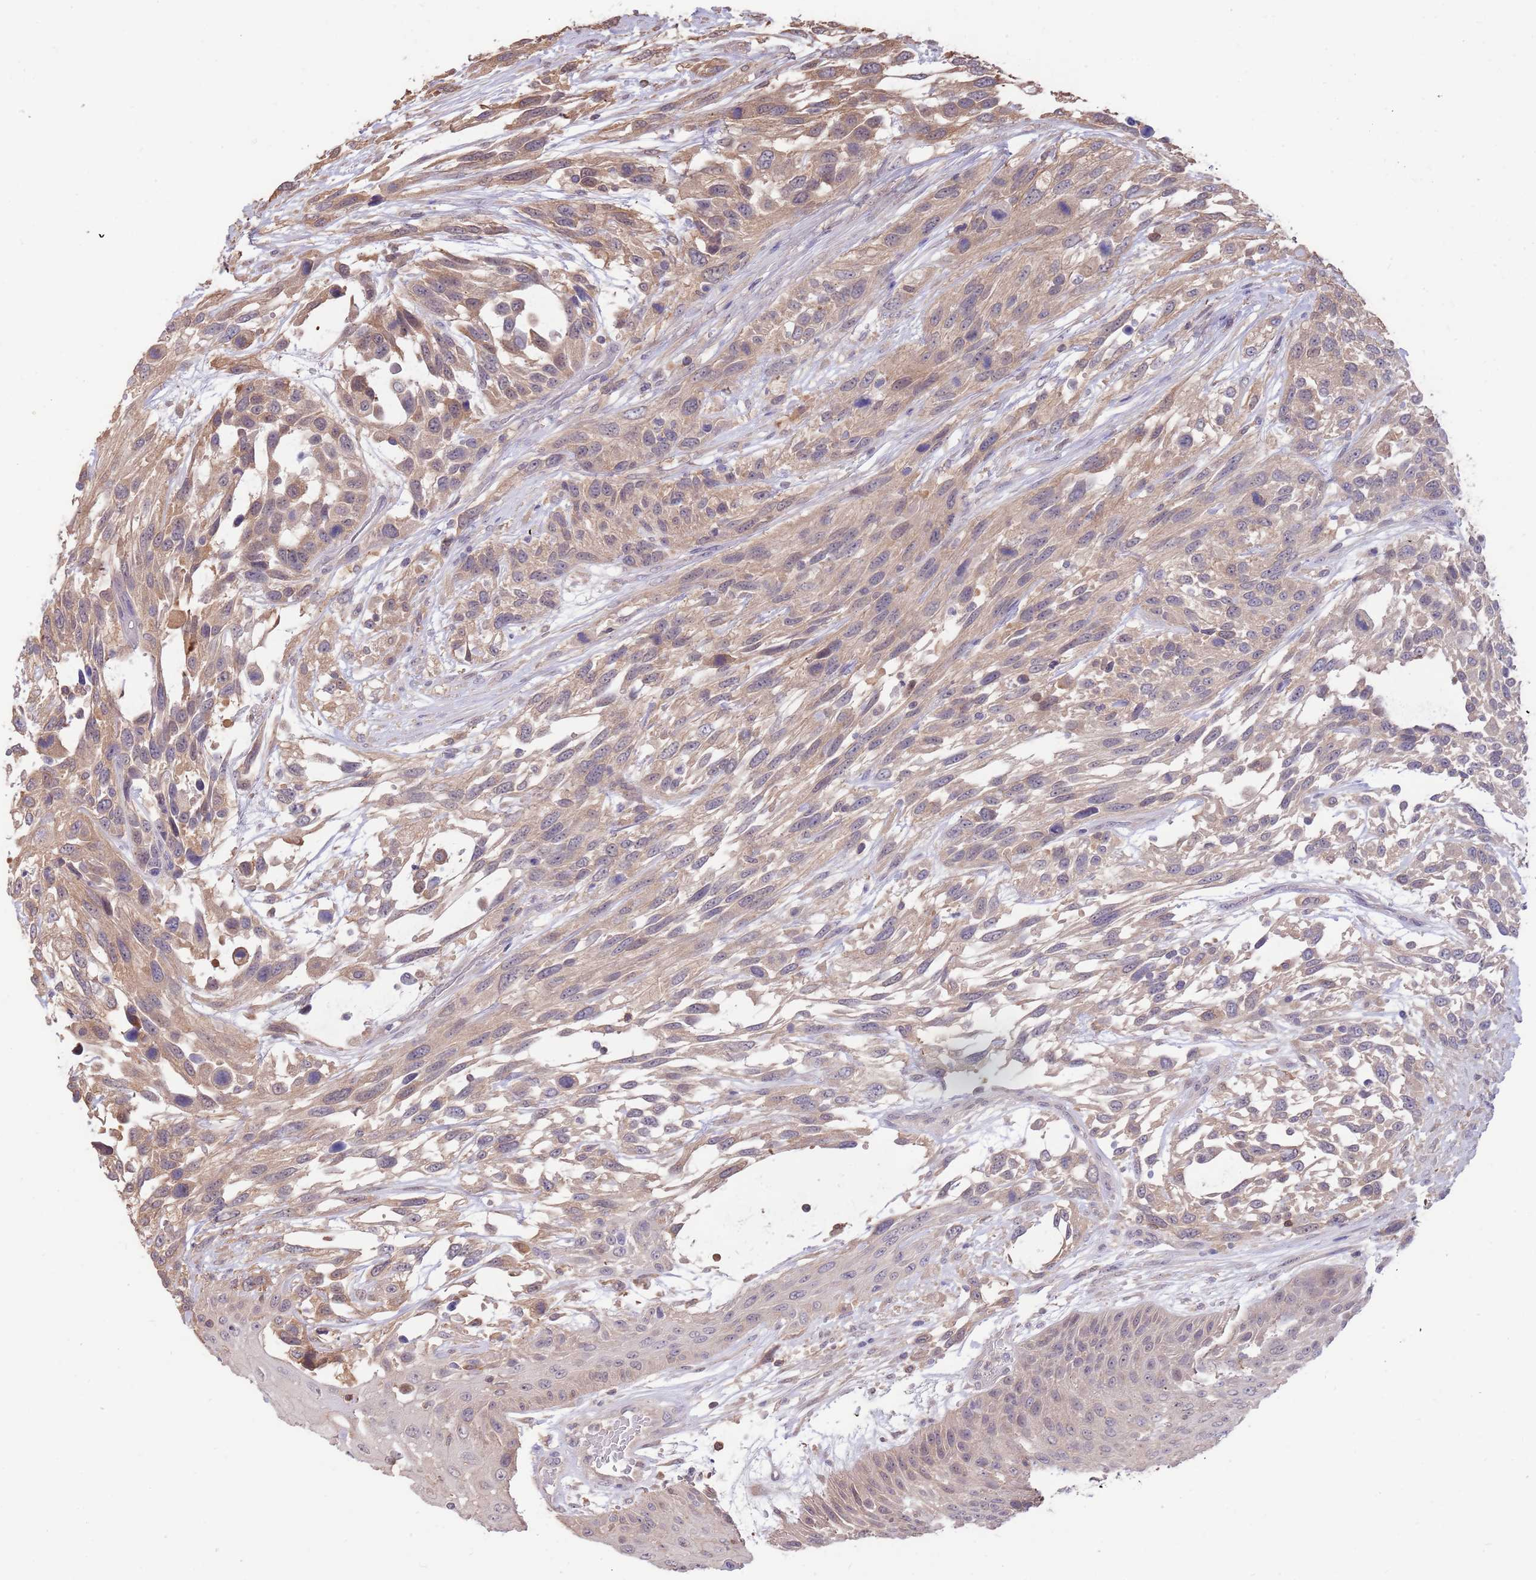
{"staining": {"intensity": "moderate", "quantity": ">75%", "location": "cytoplasmic/membranous"}, "tissue": "urothelial cancer", "cell_type": "Tumor cells", "image_type": "cancer", "snomed": [{"axis": "morphology", "description": "Urothelial carcinoma, High grade"}, {"axis": "topography", "description": "Urinary bladder"}], "caption": "A brown stain highlights moderate cytoplasmic/membranous positivity of a protein in urothelial cancer tumor cells. (Stains: DAB (3,3'-diaminobenzidine) in brown, nuclei in blue, Microscopy: brightfield microscopy at high magnification).", "gene": "AP5S1", "patient": {"sex": "female", "age": 70}}